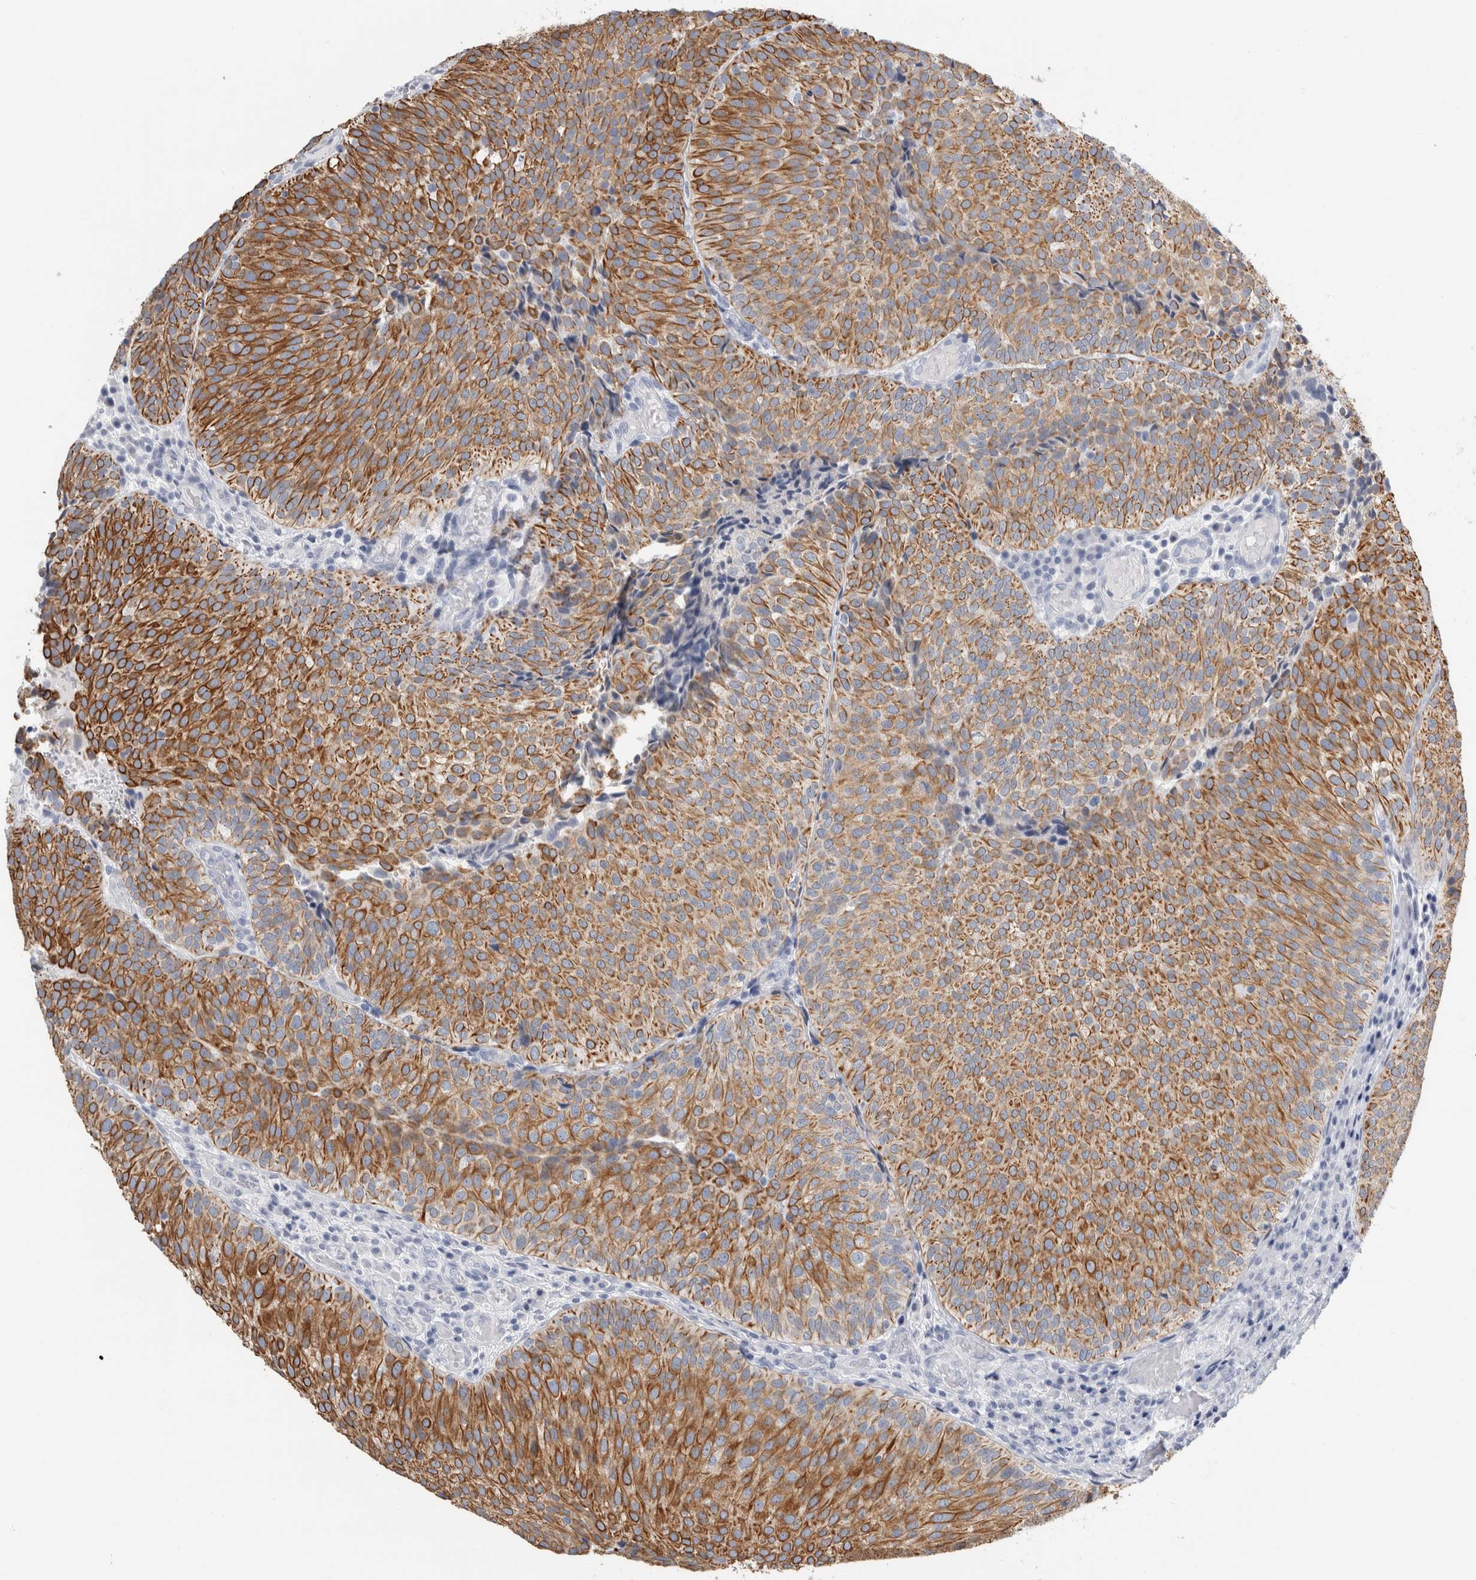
{"staining": {"intensity": "strong", "quantity": ">75%", "location": "cytoplasmic/membranous"}, "tissue": "urothelial cancer", "cell_type": "Tumor cells", "image_type": "cancer", "snomed": [{"axis": "morphology", "description": "Urothelial carcinoma, Low grade"}, {"axis": "topography", "description": "Urinary bladder"}], "caption": "Protein analysis of urothelial carcinoma (low-grade) tissue displays strong cytoplasmic/membranous positivity in about >75% of tumor cells.", "gene": "RPH3AL", "patient": {"sex": "male", "age": 86}}